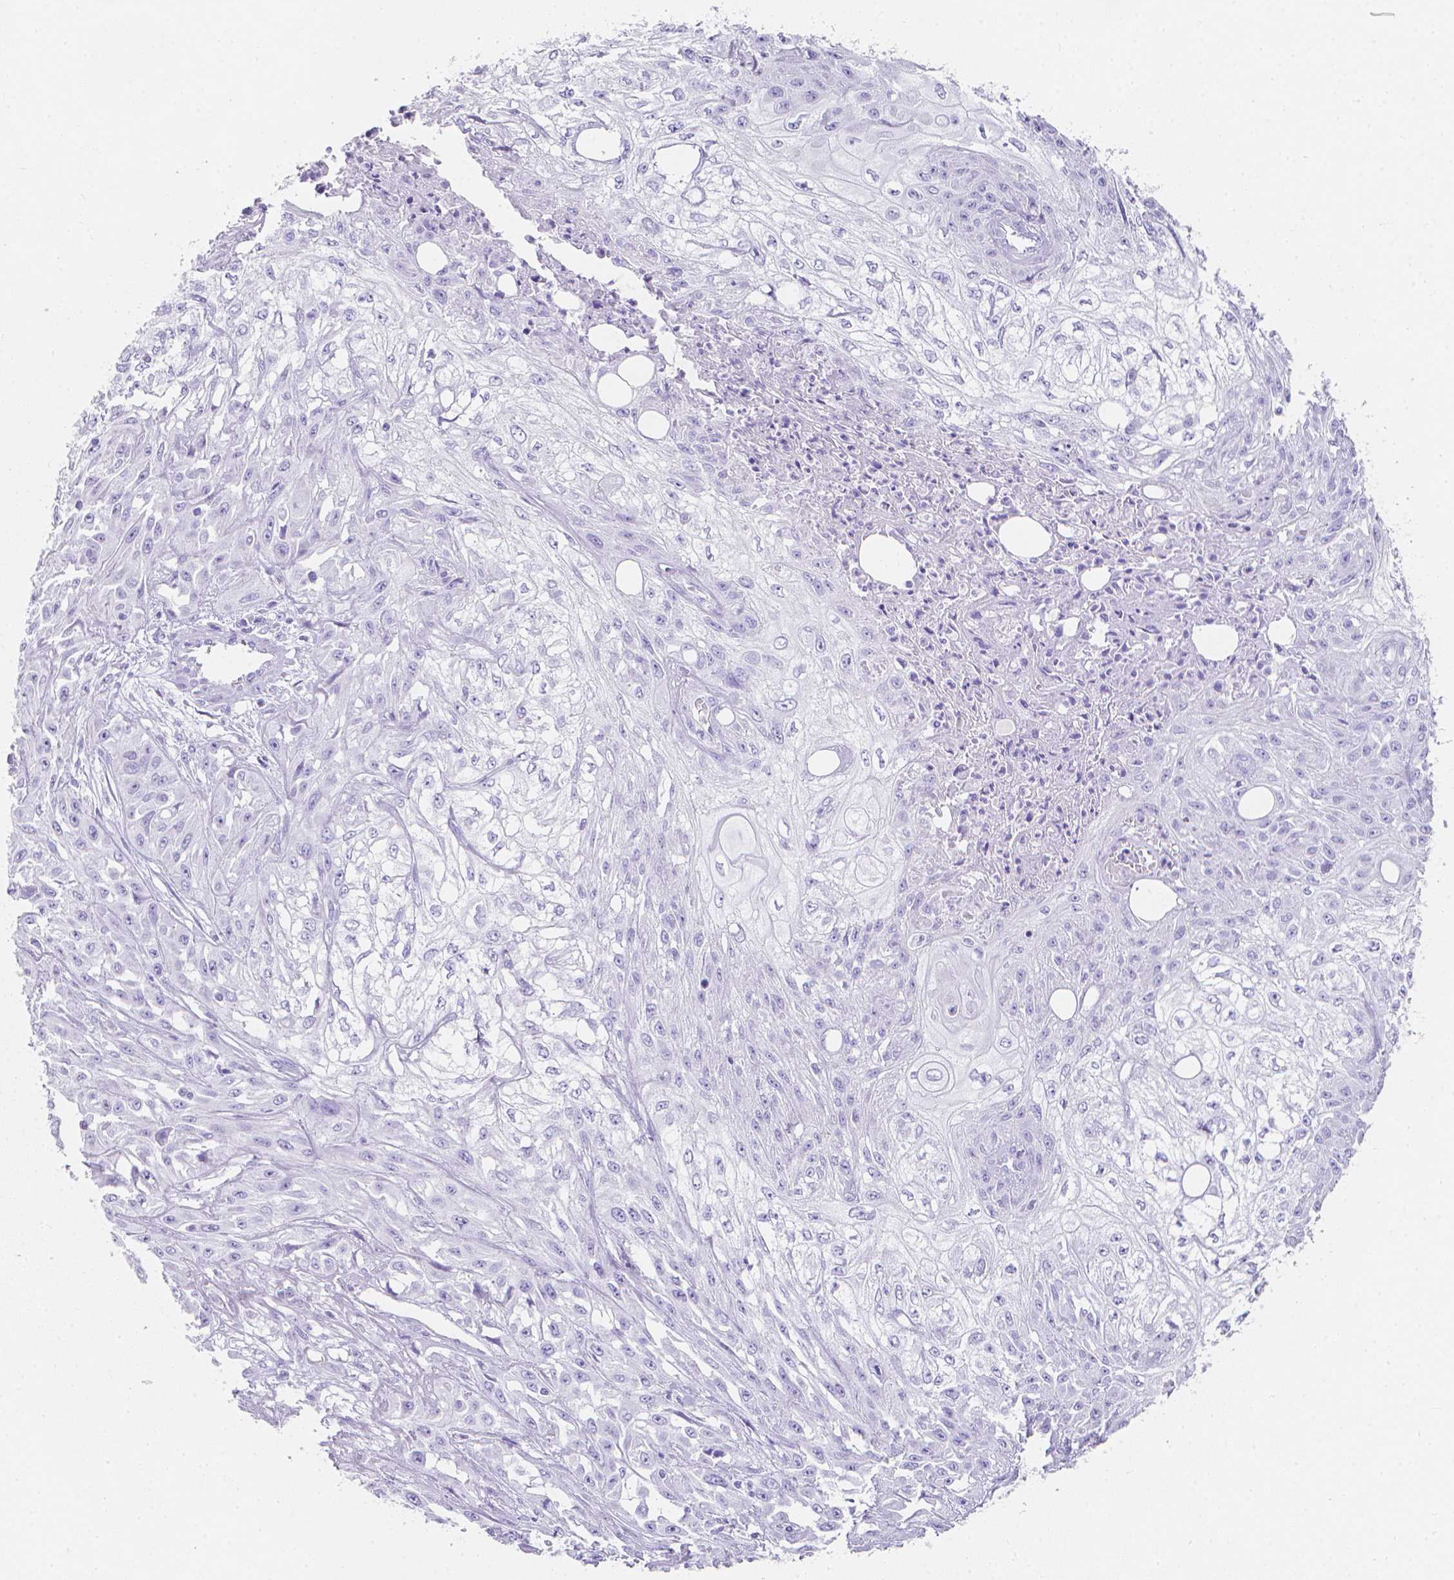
{"staining": {"intensity": "negative", "quantity": "none", "location": "none"}, "tissue": "skin cancer", "cell_type": "Tumor cells", "image_type": "cancer", "snomed": [{"axis": "morphology", "description": "Squamous cell carcinoma, NOS"}, {"axis": "morphology", "description": "Squamous cell carcinoma, metastatic, NOS"}, {"axis": "topography", "description": "Skin"}, {"axis": "topography", "description": "Lymph node"}], "caption": "DAB (3,3'-diaminobenzidine) immunohistochemical staining of metastatic squamous cell carcinoma (skin) displays no significant positivity in tumor cells.", "gene": "LGALS4", "patient": {"sex": "male", "age": 75}}